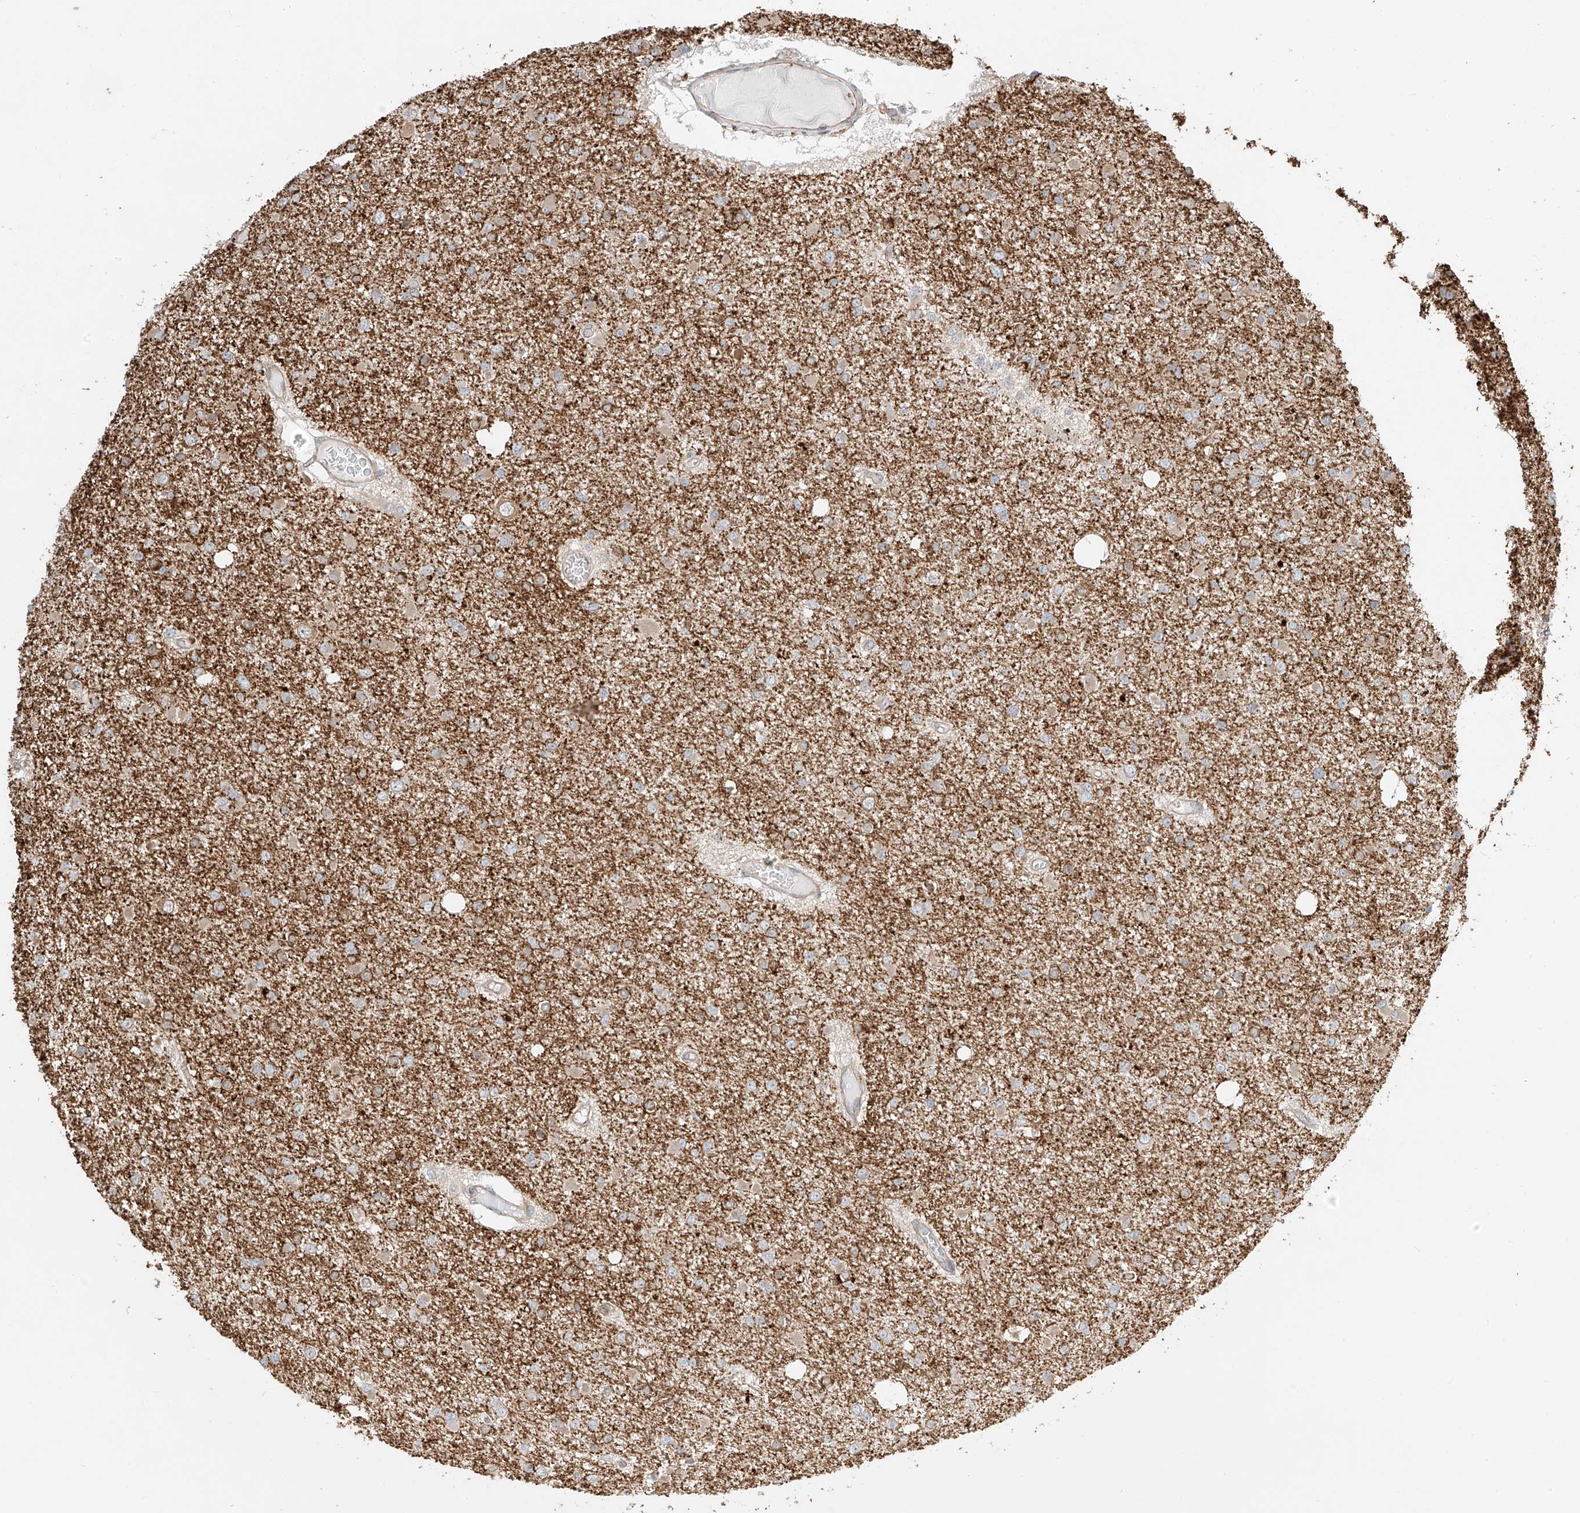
{"staining": {"intensity": "negative", "quantity": "none", "location": "none"}, "tissue": "glioma", "cell_type": "Tumor cells", "image_type": "cancer", "snomed": [{"axis": "morphology", "description": "Glioma, malignant, Low grade"}, {"axis": "topography", "description": "Brain"}], "caption": "High magnification brightfield microscopy of malignant glioma (low-grade) stained with DAB (brown) and counterstained with hematoxylin (blue): tumor cells show no significant positivity.", "gene": "CEP162", "patient": {"sex": "female", "age": 22}}